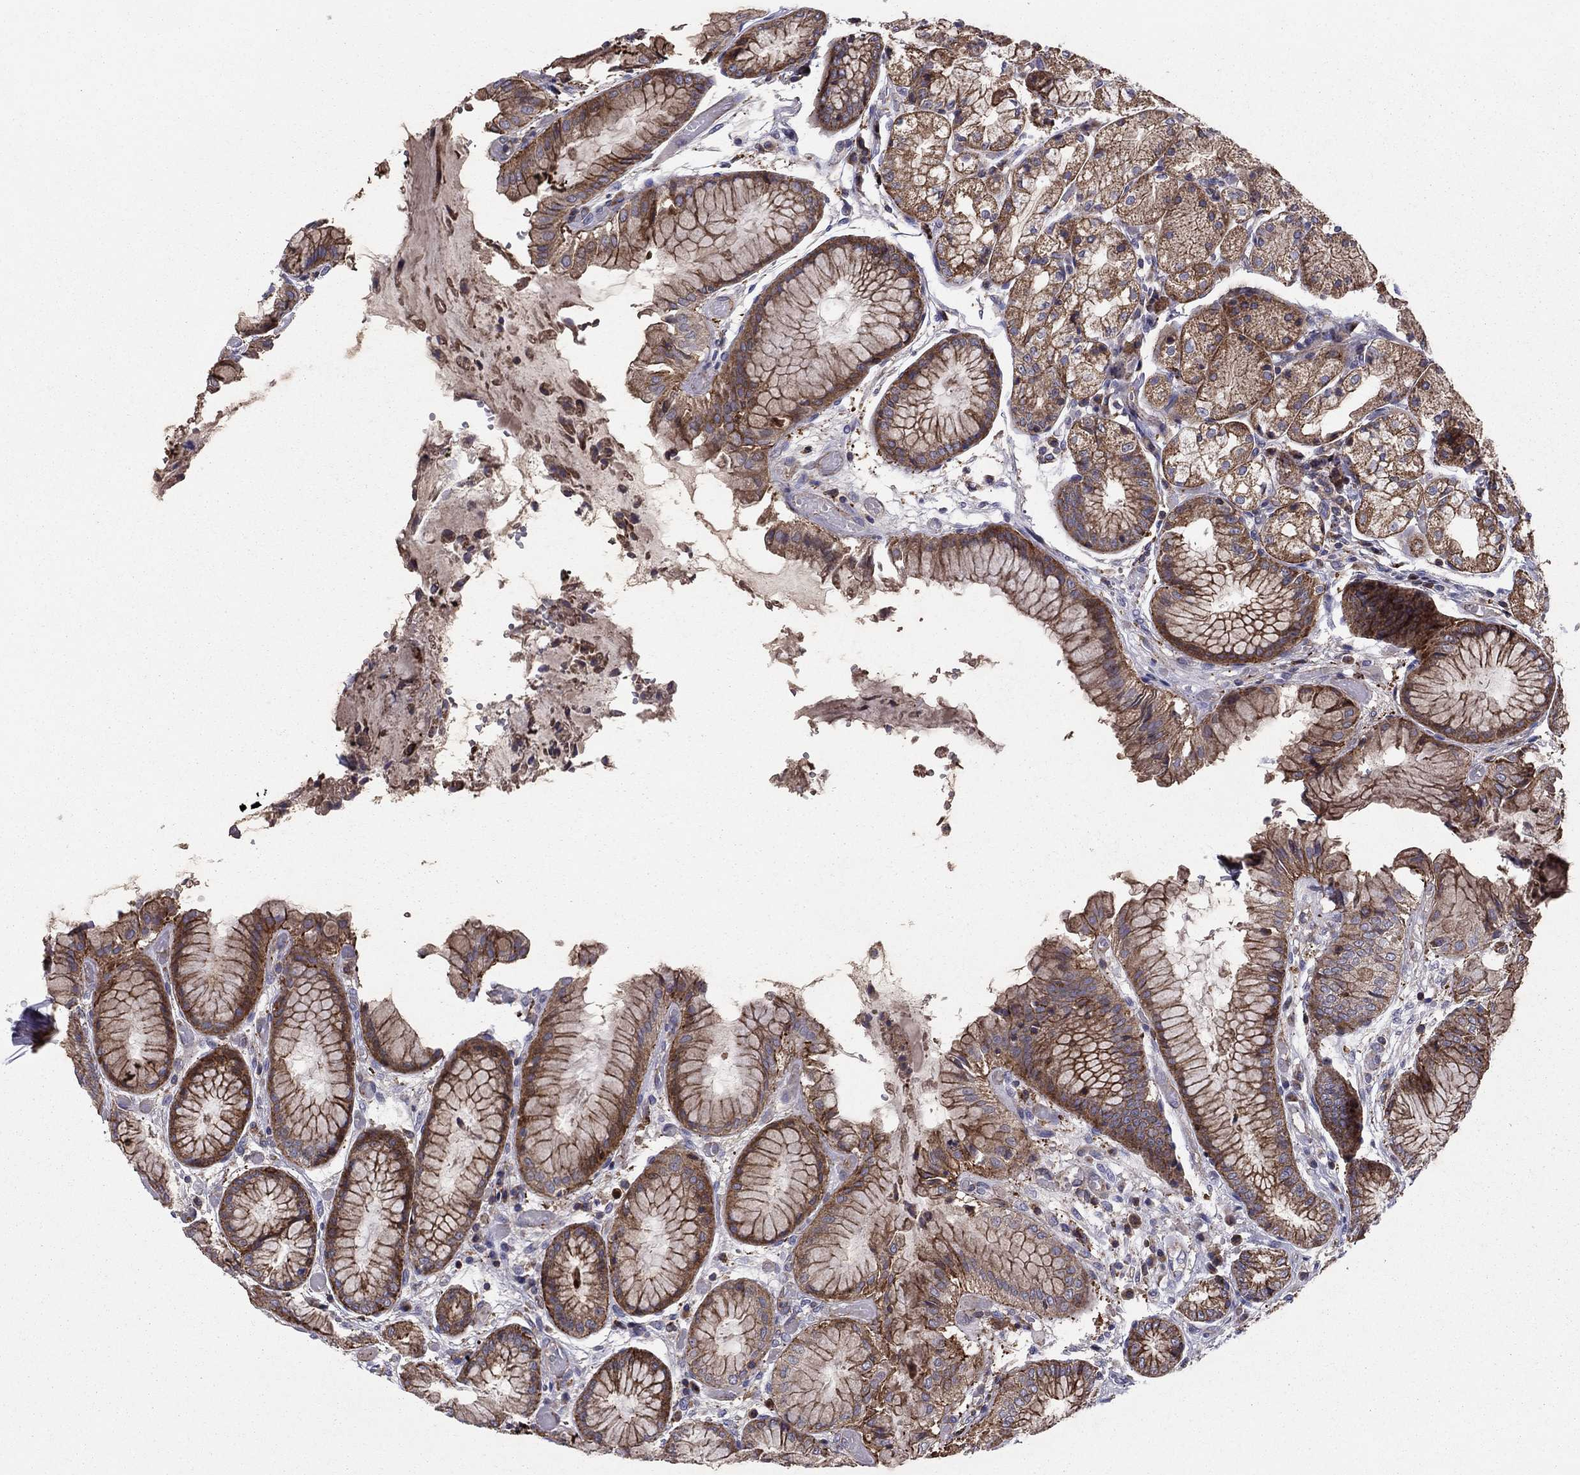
{"staining": {"intensity": "strong", "quantity": "25%-75%", "location": "cytoplasmic/membranous"}, "tissue": "stomach", "cell_type": "Glandular cells", "image_type": "normal", "snomed": [{"axis": "morphology", "description": "Normal tissue, NOS"}, {"axis": "topography", "description": "Stomach, upper"}], "caption": "Stomach stained with a brown dye demonstrates strong cytoplasmic/membranous positive staining in approximately 25%-75% of glandular cells.", "gene": "ALG6", "patient": {"sex": "male", "age": 72}}